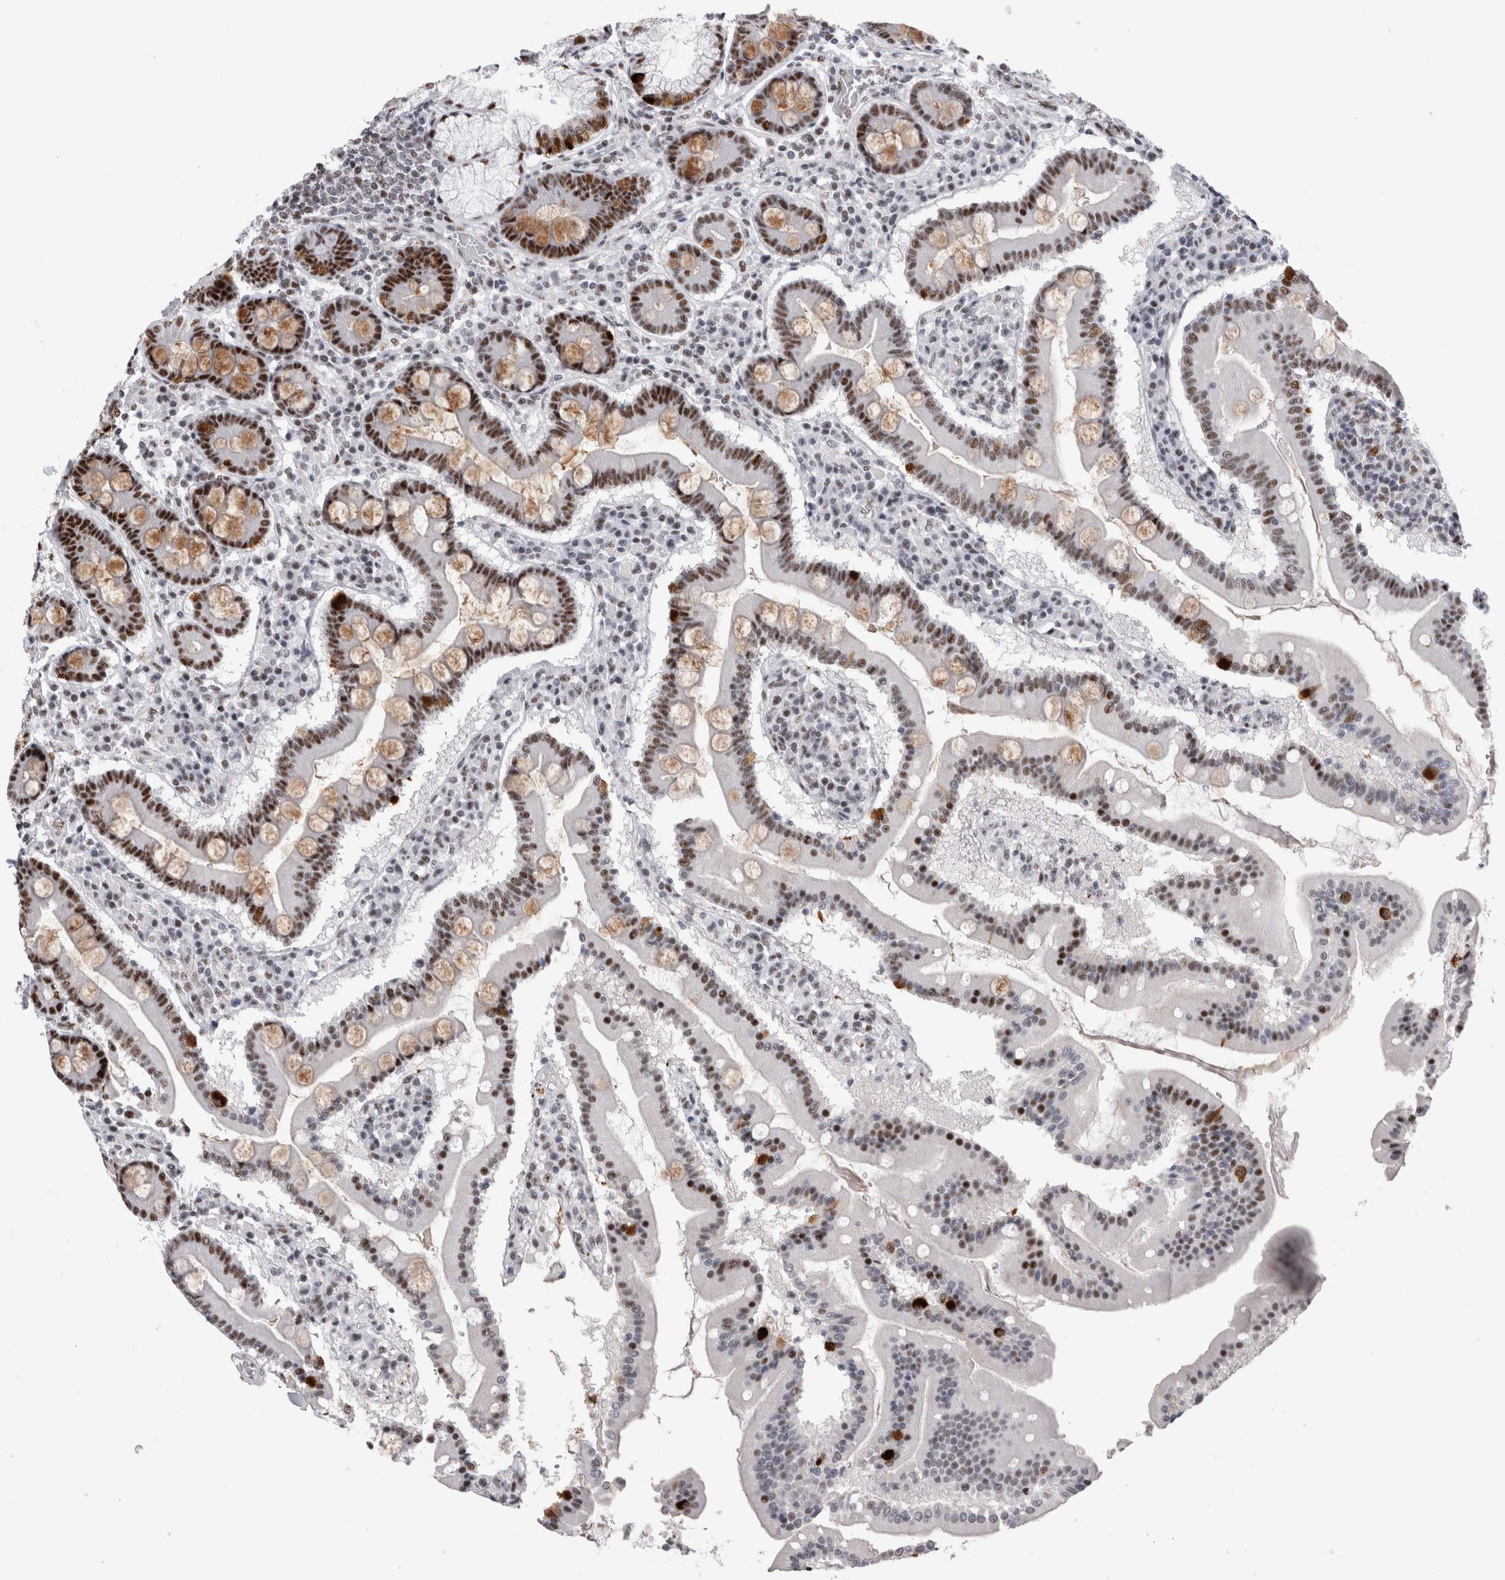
{"staining": {"intensity": "strong", "quantity": ">75%", "location": "cytoplasmic/membranous,nuclear"}, "tissue": "duodenum", "cell_type": "Glandular cells", "image_type": "normal", "snomed": [{"axis": "morphology", "description": "Normal tissue, NOS"}, {"axis": "topography", "description": "Duodenum"}], "caption": "Duodenum stained with DAB immunohistochemistry exhibits high levels of strong cytoplasmic/membranous,nuclear staining in about >75% of glandular cells. Immunohistochemistry (ihc) stains the protein in brown and the nuclei are stained blue.", "gene": "RBM6", "patient": {"sex": "male", "age": 50}}